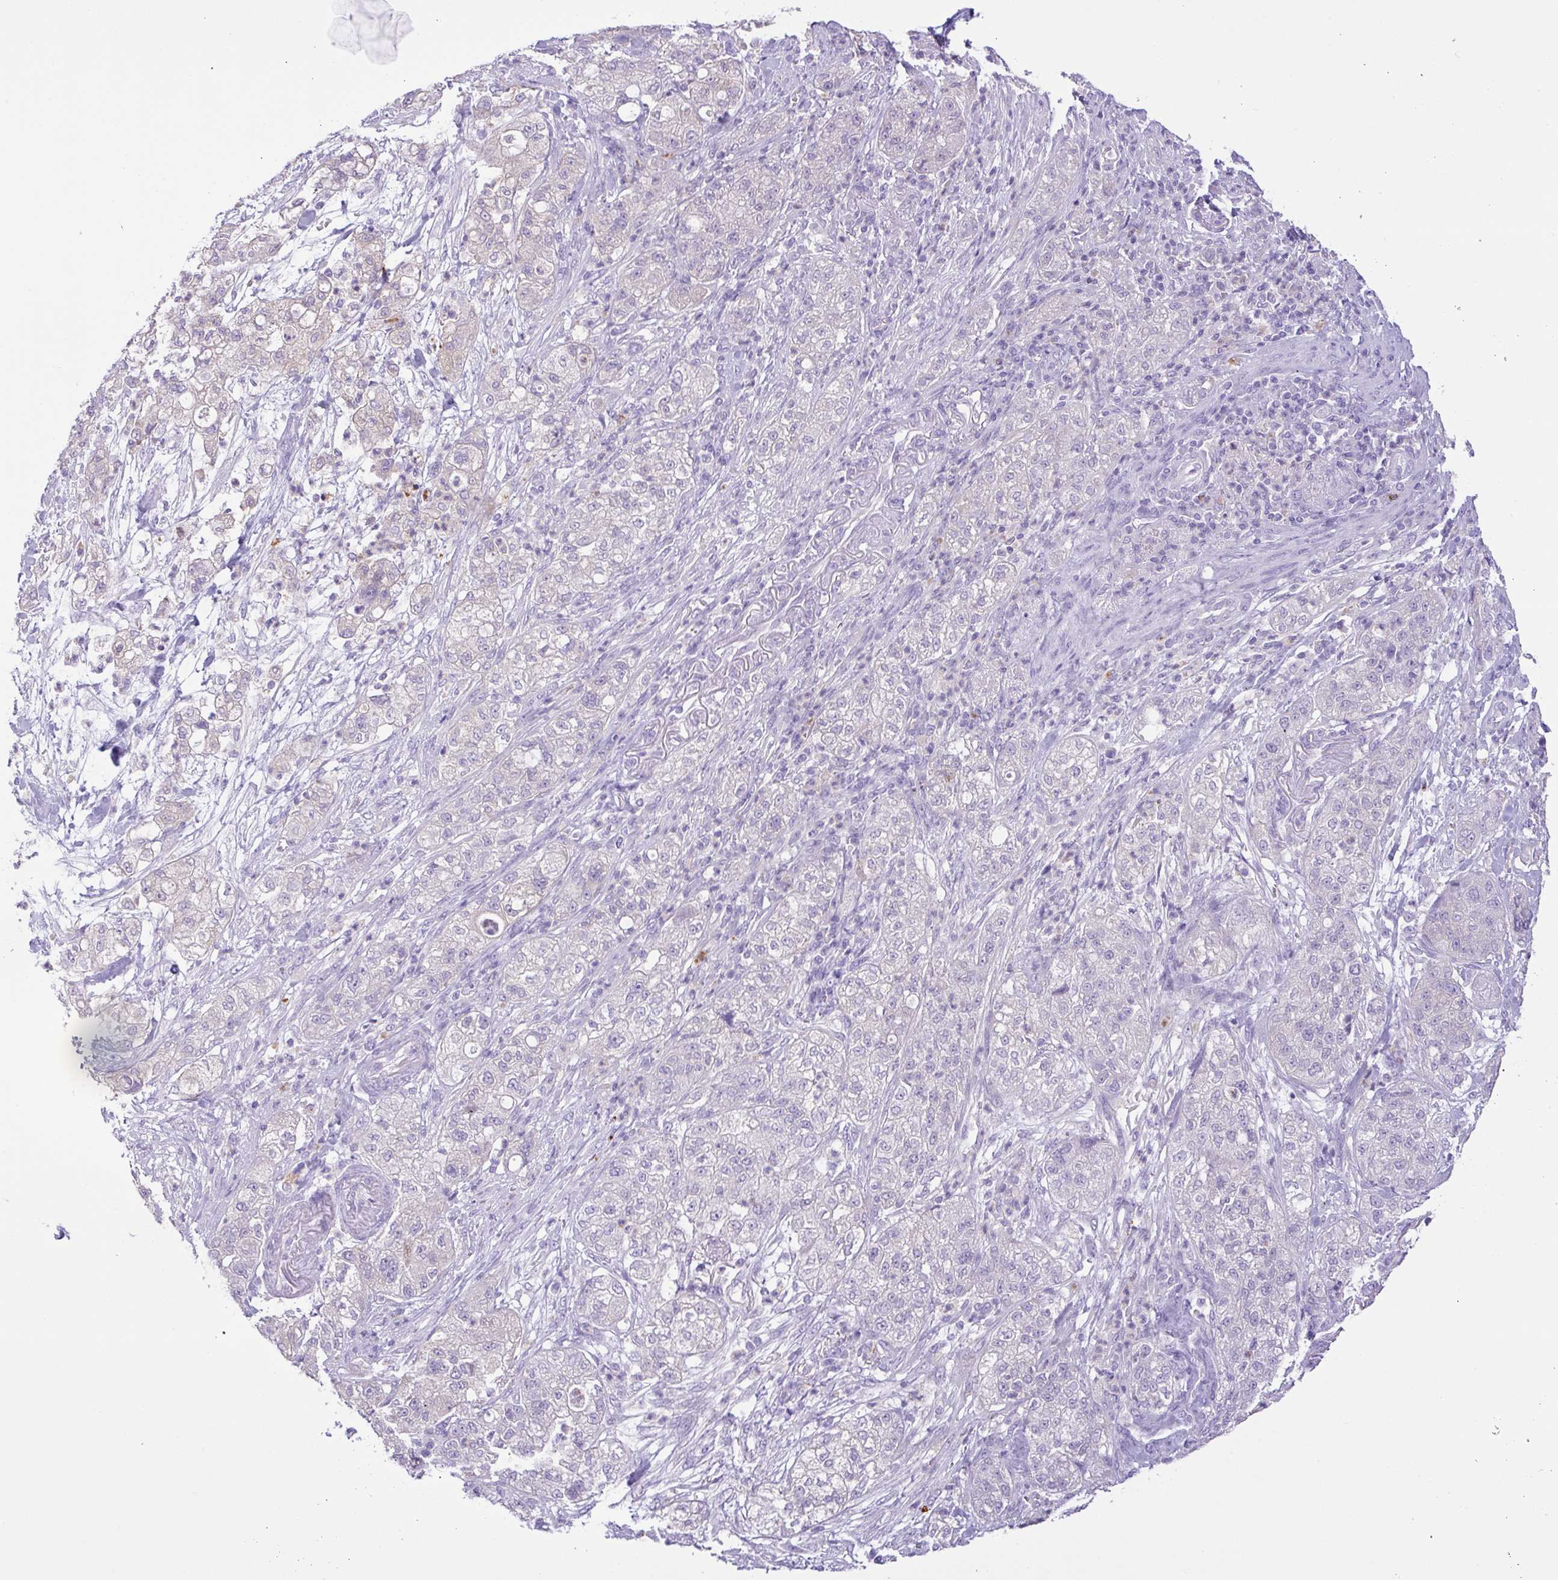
{"staining": {"intensity": "negative", "quantity": "none", "location": "none"}, "tissue": "pancreatic cancer", "cell_type": "Tumor cells", "image_type": "cancer", "snomed": [{"axis": "morphology", "description": "Adenocarcinoma, NOS"}, {"axis": "topography", "description": "Pancreas"}], "caption": "This is a histopathology image of immunohistochemistry staining of pancreatic cancer, which shows no staining in tumor cells.", "gene": "CST11", "patient": {"sex": "female", "age": 78}}